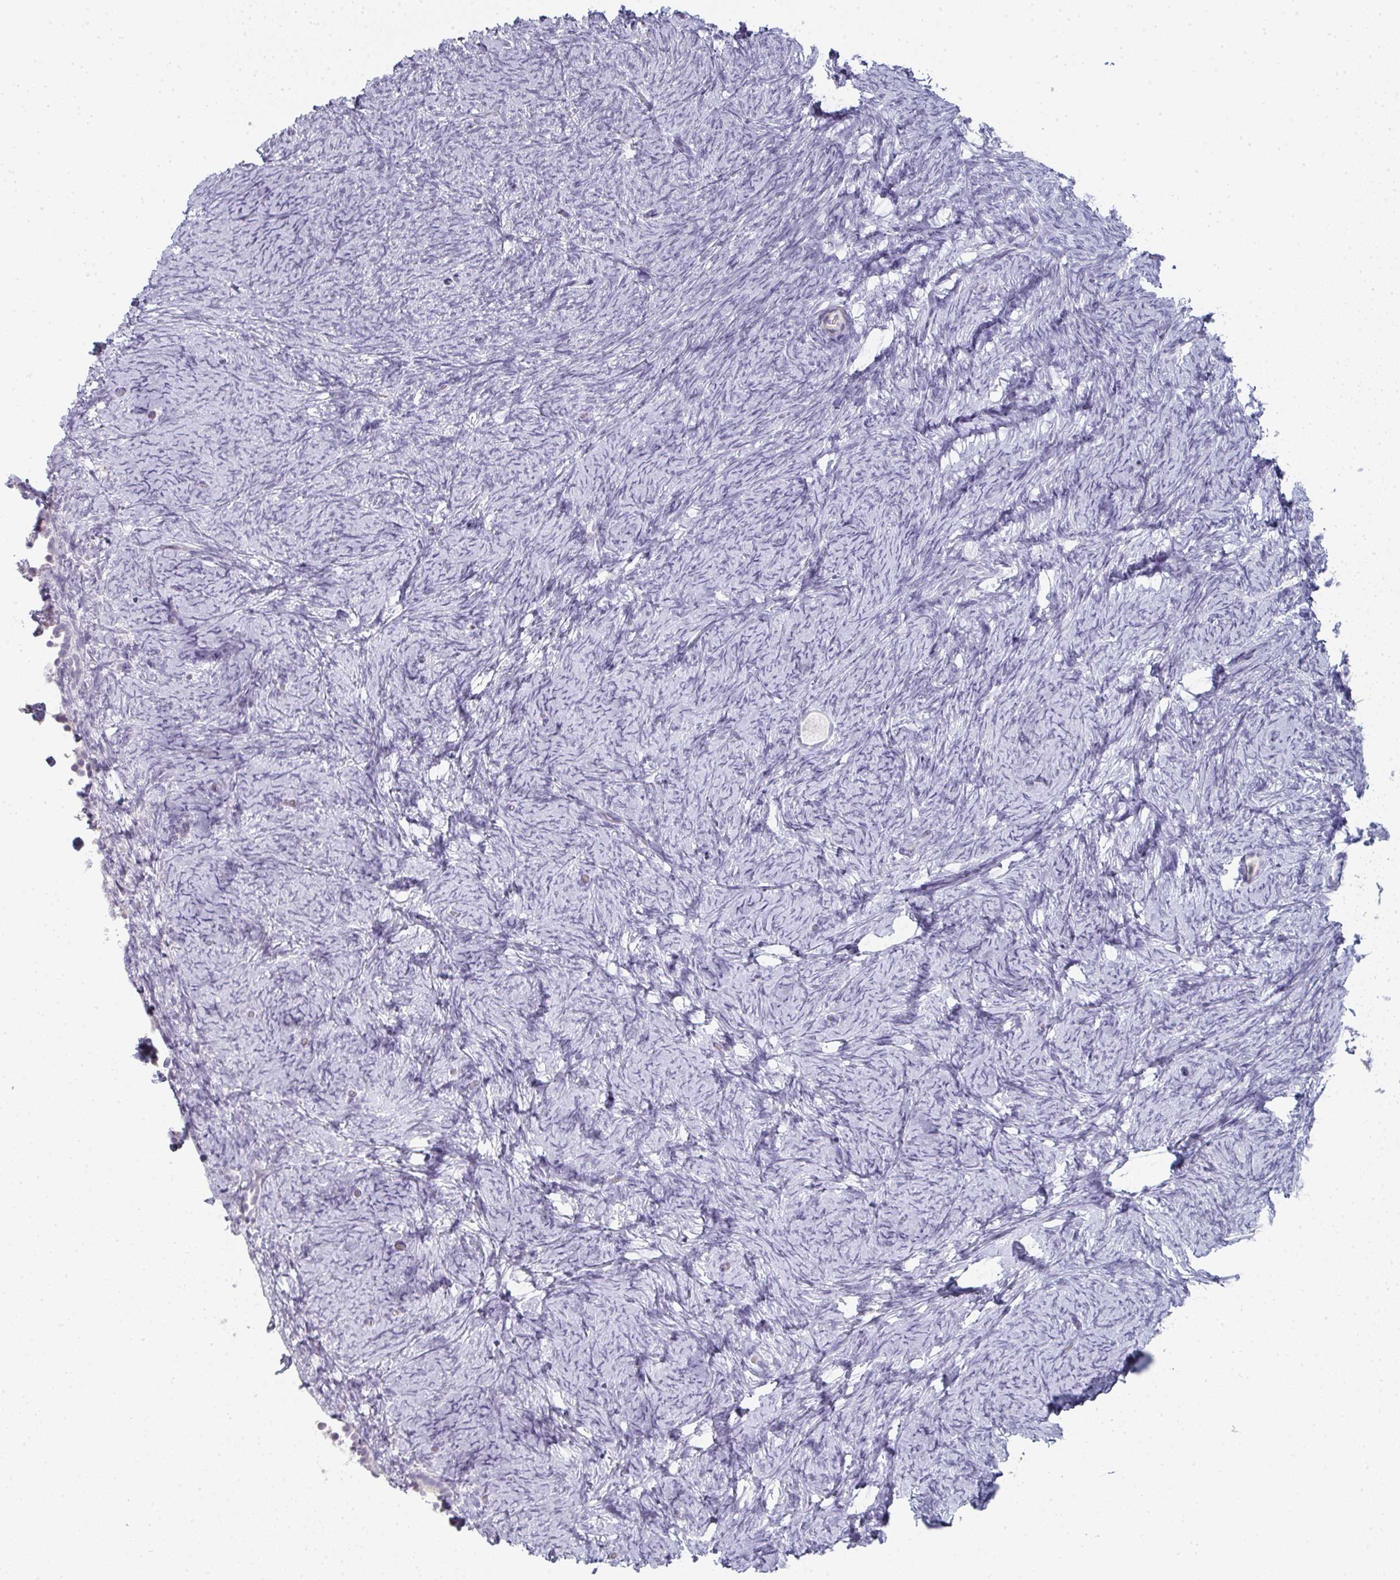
{"staining": {"intensity": "negative", "quantity": "none", "location": "none"}, "tissue": "ovary", "cell_type": "Follicle cells", "image_type": "normal", "snomed": [{"axis": "morphology", "description": "Normal tissue, NOS"}, {"axis": "topography", "description": "Ovary"}], "caption": "Immunohistochemistry of unremarkable human ovary reveals no expression in follicle cells.", "gene": "A1CF", "patient": {"sex": "female", "age": 34}}